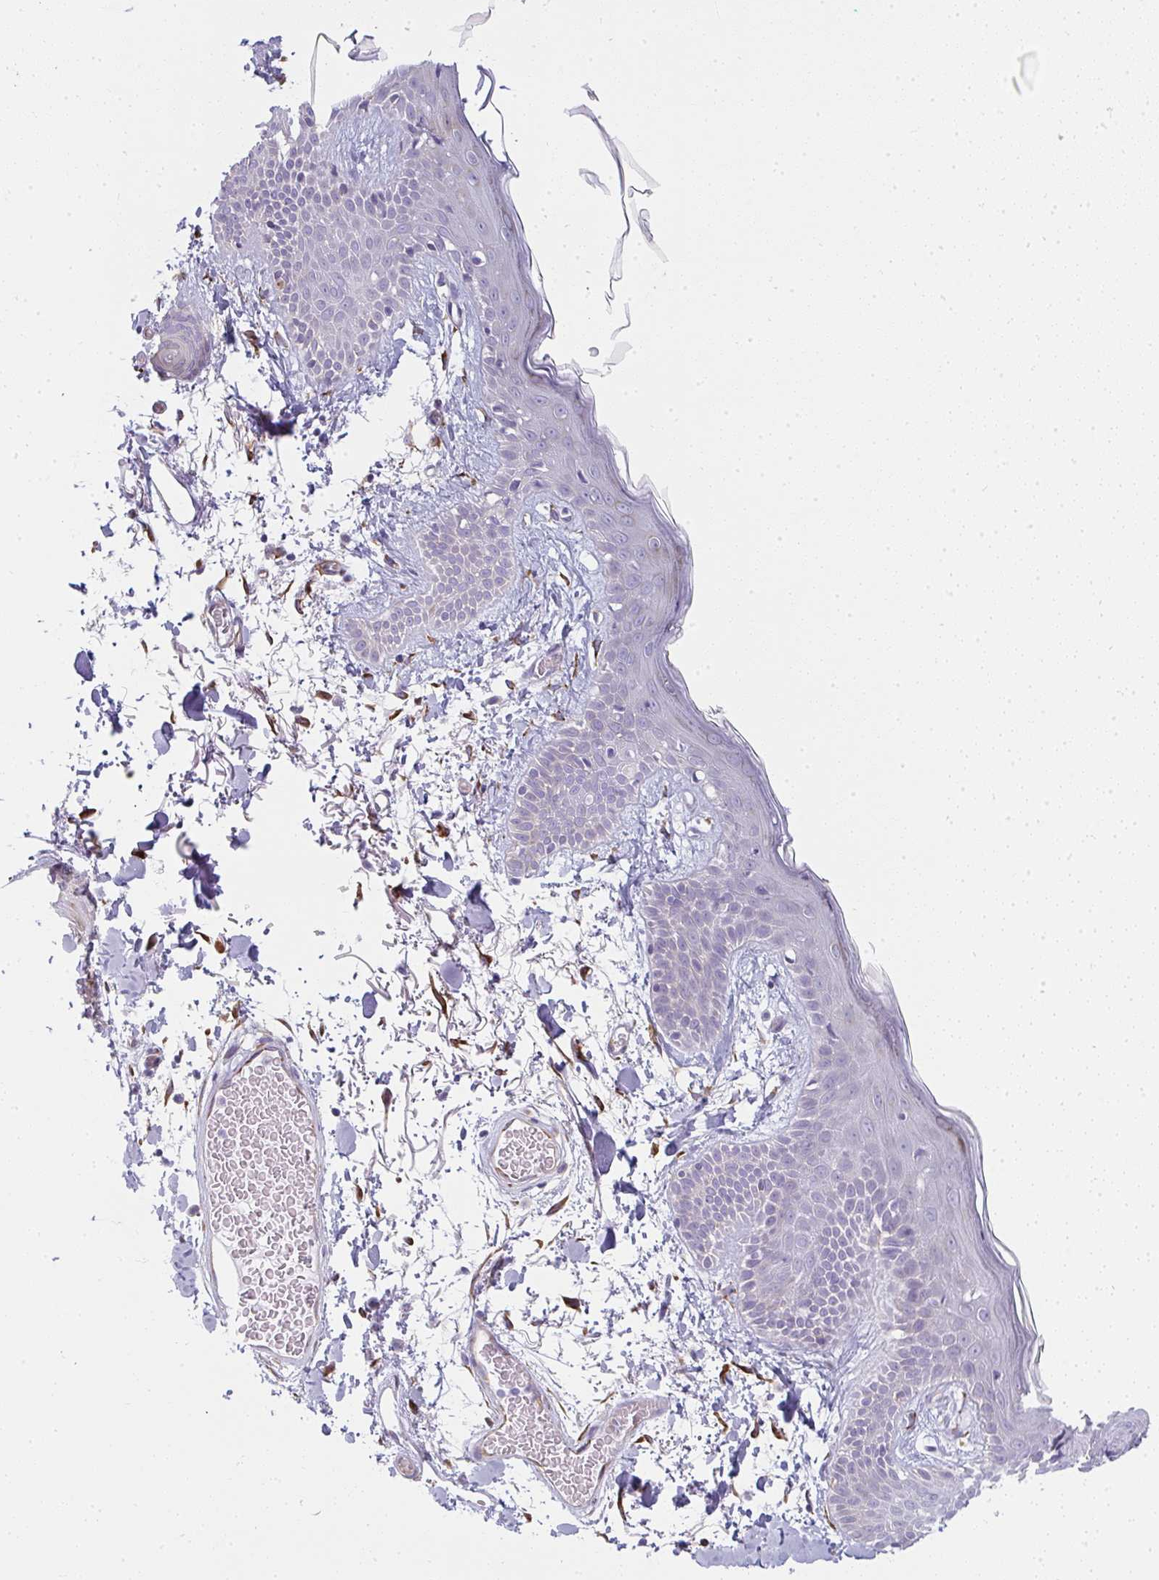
{"staining": {"intensity": "moderate", "quantity": "25%-75%", "location": "cytoplasmic/membranous"}, "tissue": "skin", "cell_type": "Fibroblasts", "image_type": "normal", "snomed": [{"axis": "morphology", "description": "Normal tissue, NOS"}, {"axis": "topography", "description": "Skin"}], "caption": "The photomicrograph shows immunohistochemical staining of unremarkable skin. There is moderate cytoplasmic/membranous staining is seen in about 25%-75% of fibroblasts. The protein of interest is shown in brown color, while the nuclei are stained blue.", "gene": "SHROOM1", "patient": {"sex": "male", "age": 79}}